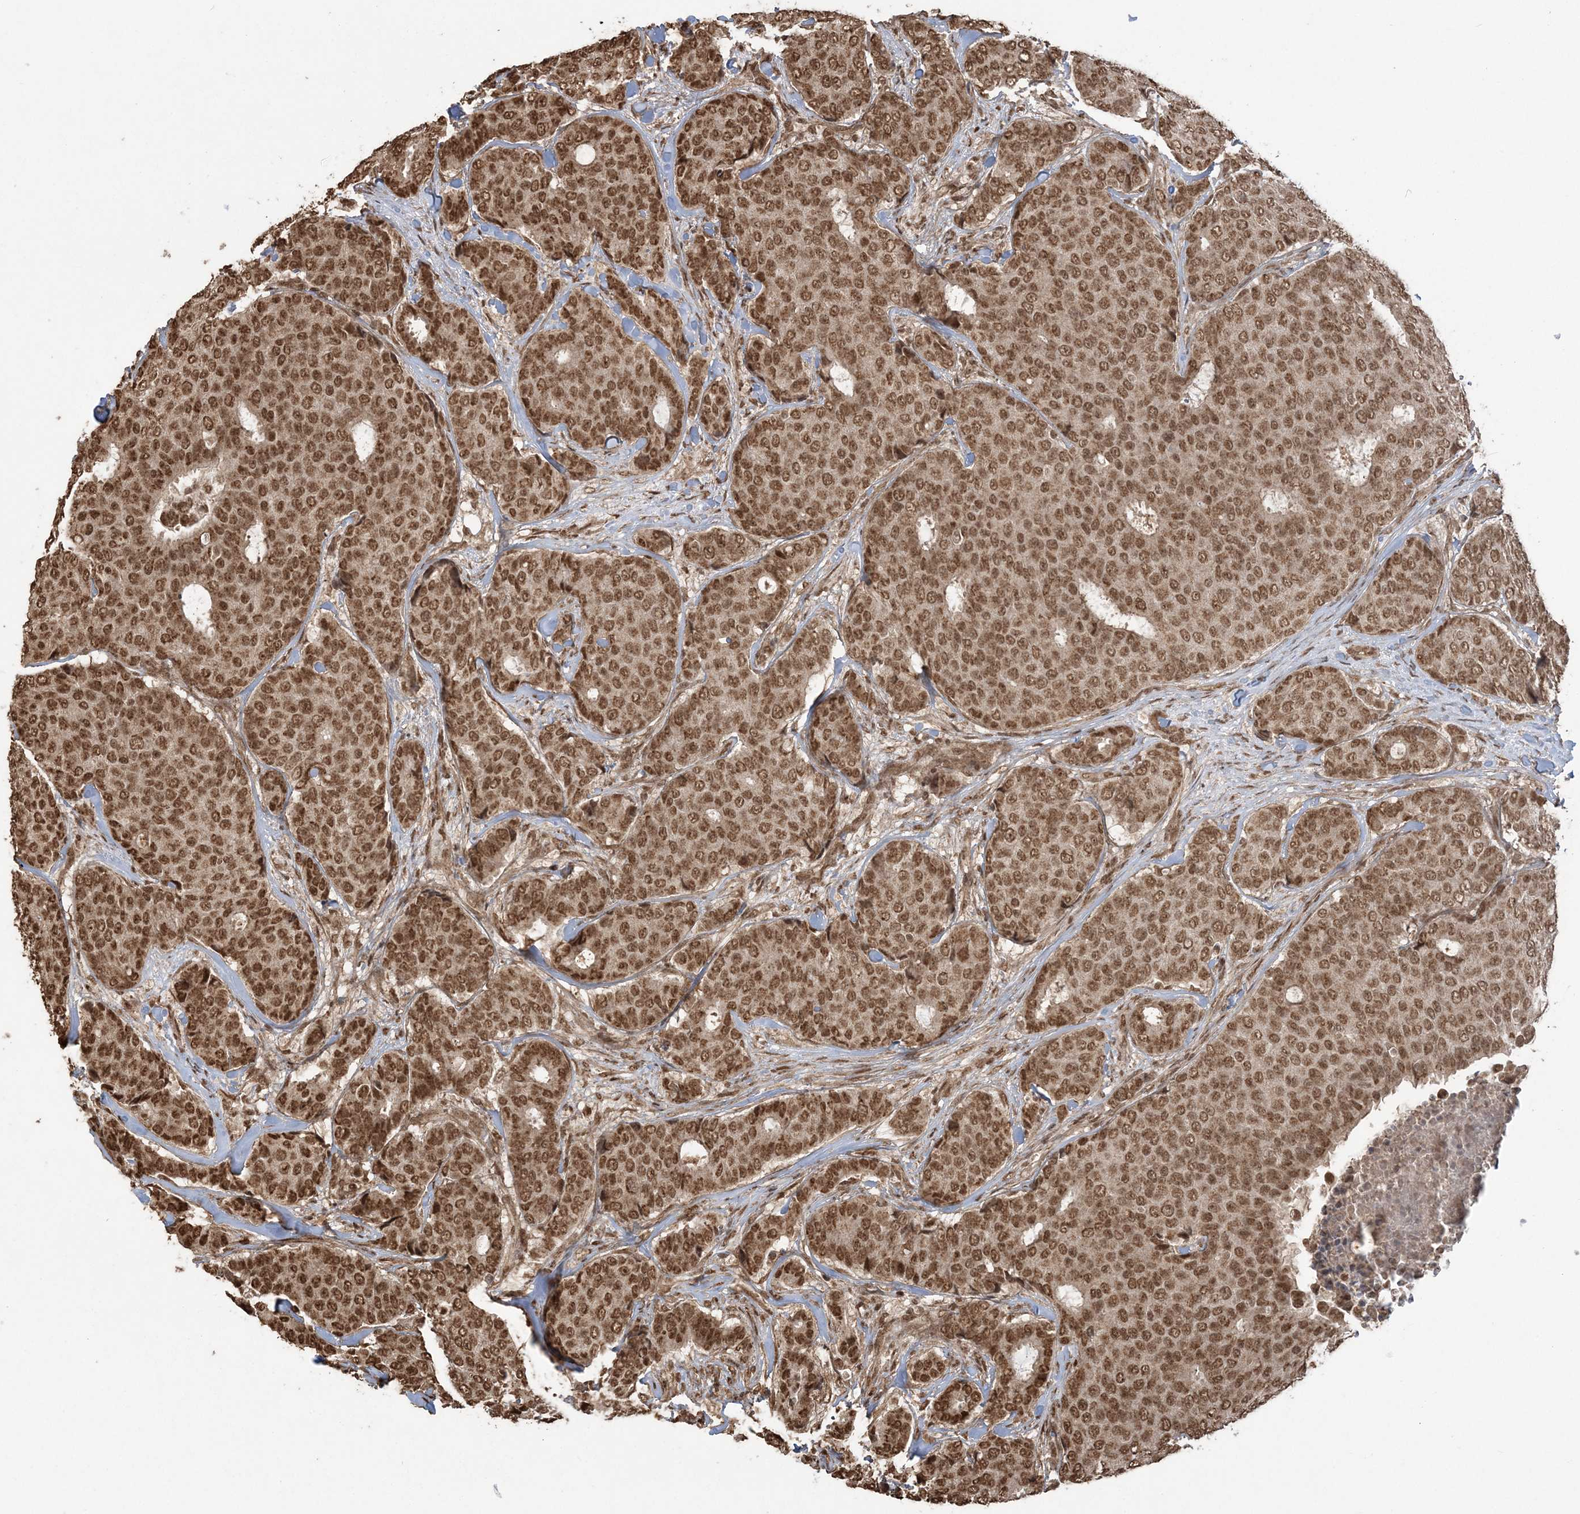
{"staining": {"intensity": "strong", "quantity": ">75%", "location": "cytoplasmic/membranous,nuclear"}, "tissue": "breast cancer", "cell_type": "Tumor cells", "image_type": "cancer", "snomed": [{"axis": "morphology", "description": "Duct carcinoma"}, {"axis": "topography", "description": "Breast"}], "caption": "Immunohistochemical staining of breast cancer (infiltrating ductal carcinoma) exhibits high levels of strong cytoplasmic/membranous and nuclear protein positivity in approximately >75% of tumor cells.", "gene": "ZNF839", "patient": {"sex": "female", "age": 75}}